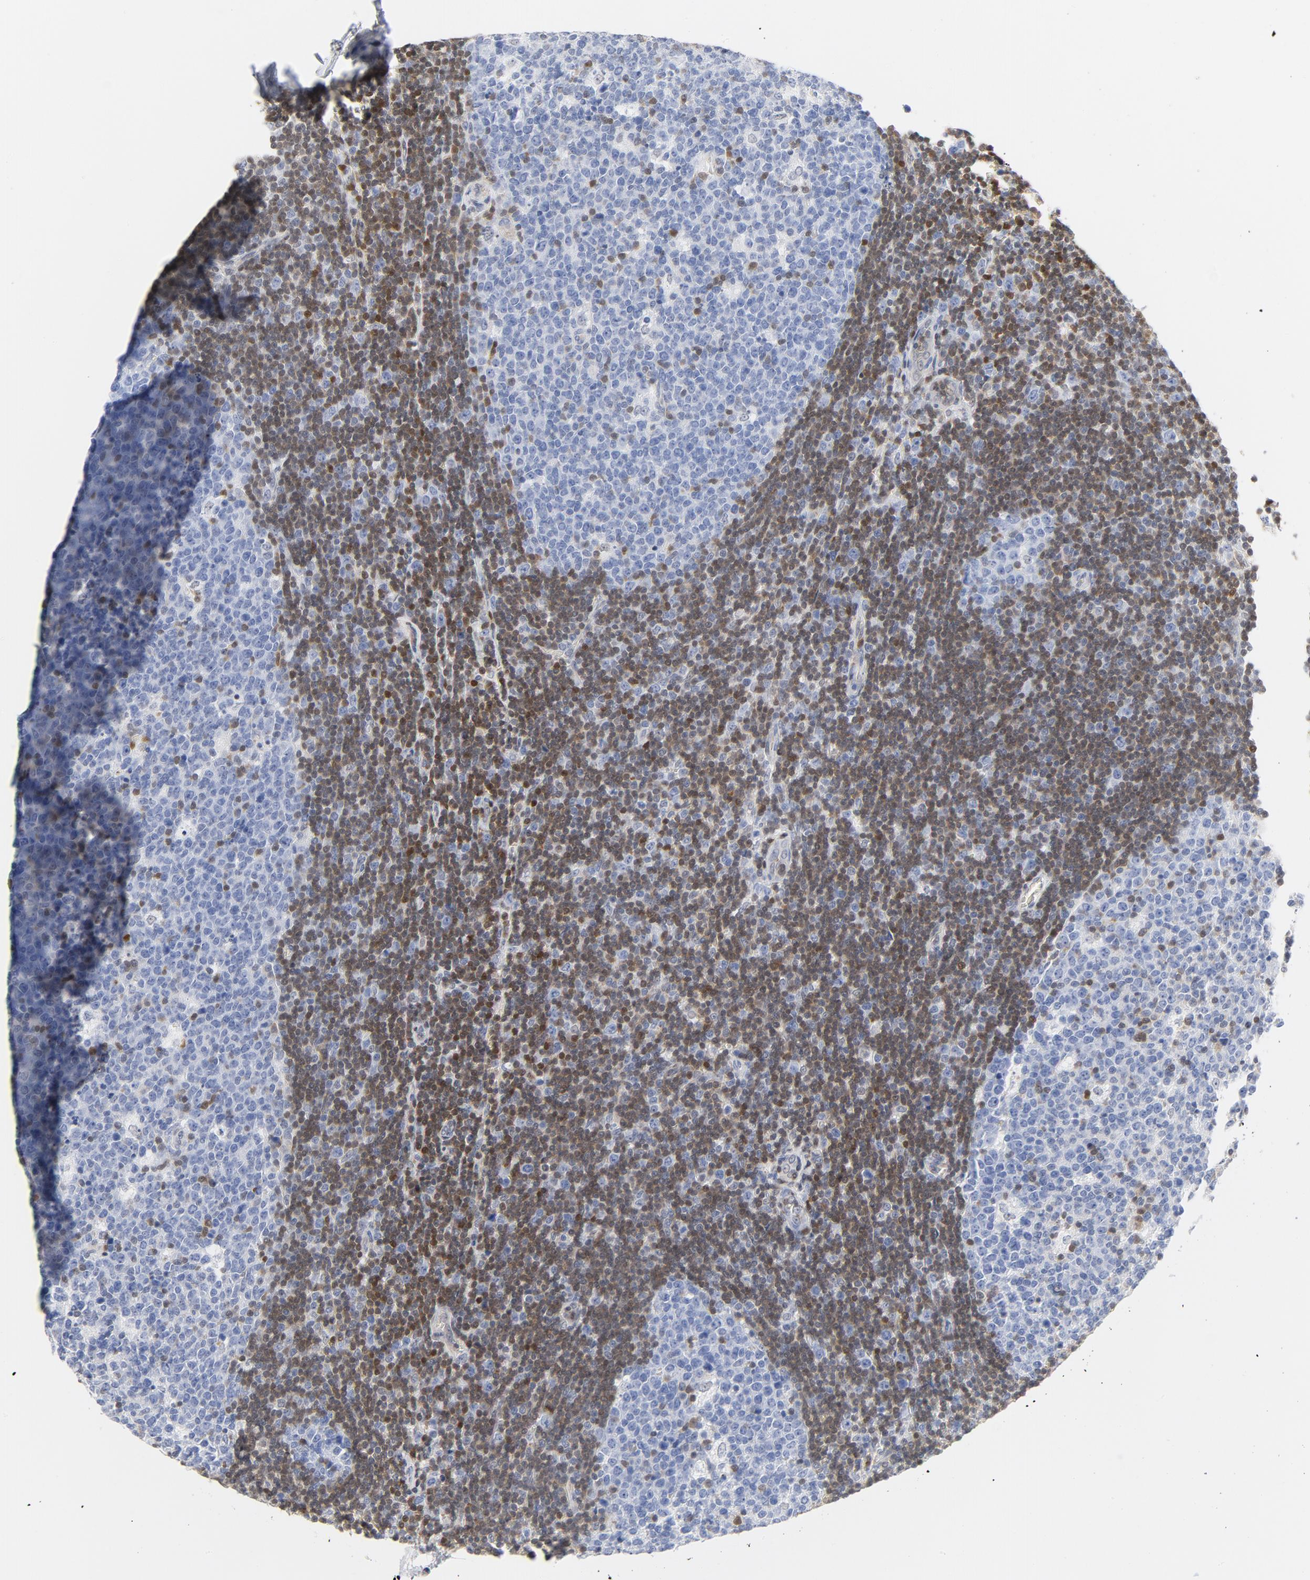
{"staining": {"intensity": "negative", "quantity": "none", "location": "none"}, "tissue": "lymph node", "cell_type": "Germinal center cells", "image_type": "normal", "snomed": [{"axis": "morphology", "description": "Normal tissue, NOS"}, {"axis": "topography", "description": "Lymph node"}, {"axis": "topography", "description": "Salivary gland"}], "caption": "The photomicrograph shows no significant expression in germinal center cells of lymph node. (Stains: DAB (3,3'-diaminobenzidine) IHC with hematoxylin counter stain, Microscopy: brightfield microscopy at high magnification).", "gene": "CDKN1B", "patient": {"sex": "male", "age": 8}}